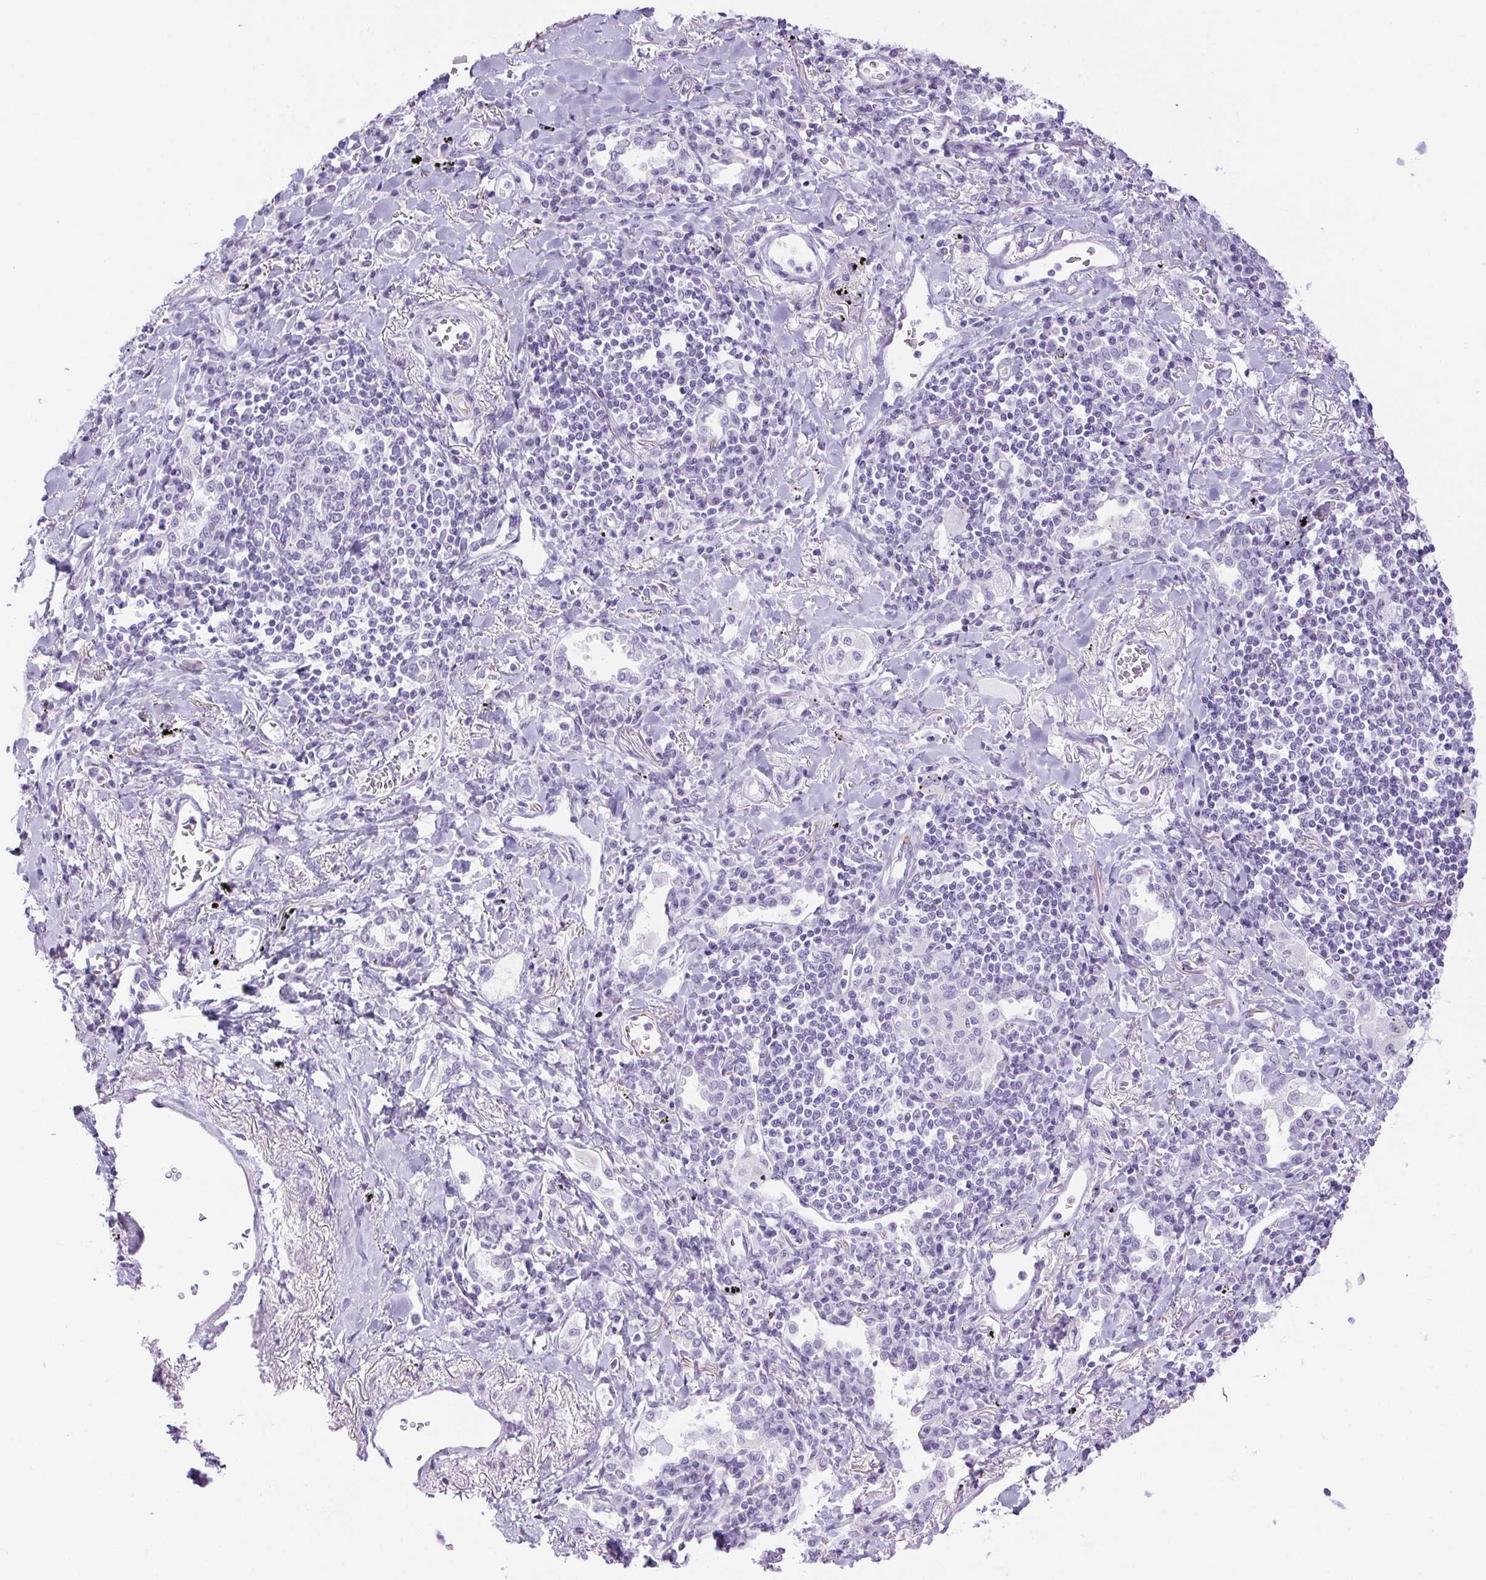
{"staining": {"intensity": "negative", "quantity": "none", "location": "none"}, "tissue": "lung cancer", "cell_type": "Tumor cells", "image_type": "cancer", "snomed": [{"axis": "morphology", "description": "Squamous cell carcinoma, NOS"}, {"axis": "topography", "description": "Lung"}], "caption": "DAB immunohistochemical staining of lung cancer (squamous cell carcinoma) reveals no significant positivity in tumor cells.", "gene": "ERP27", "patient": {"sex": "male", "age": 82}}